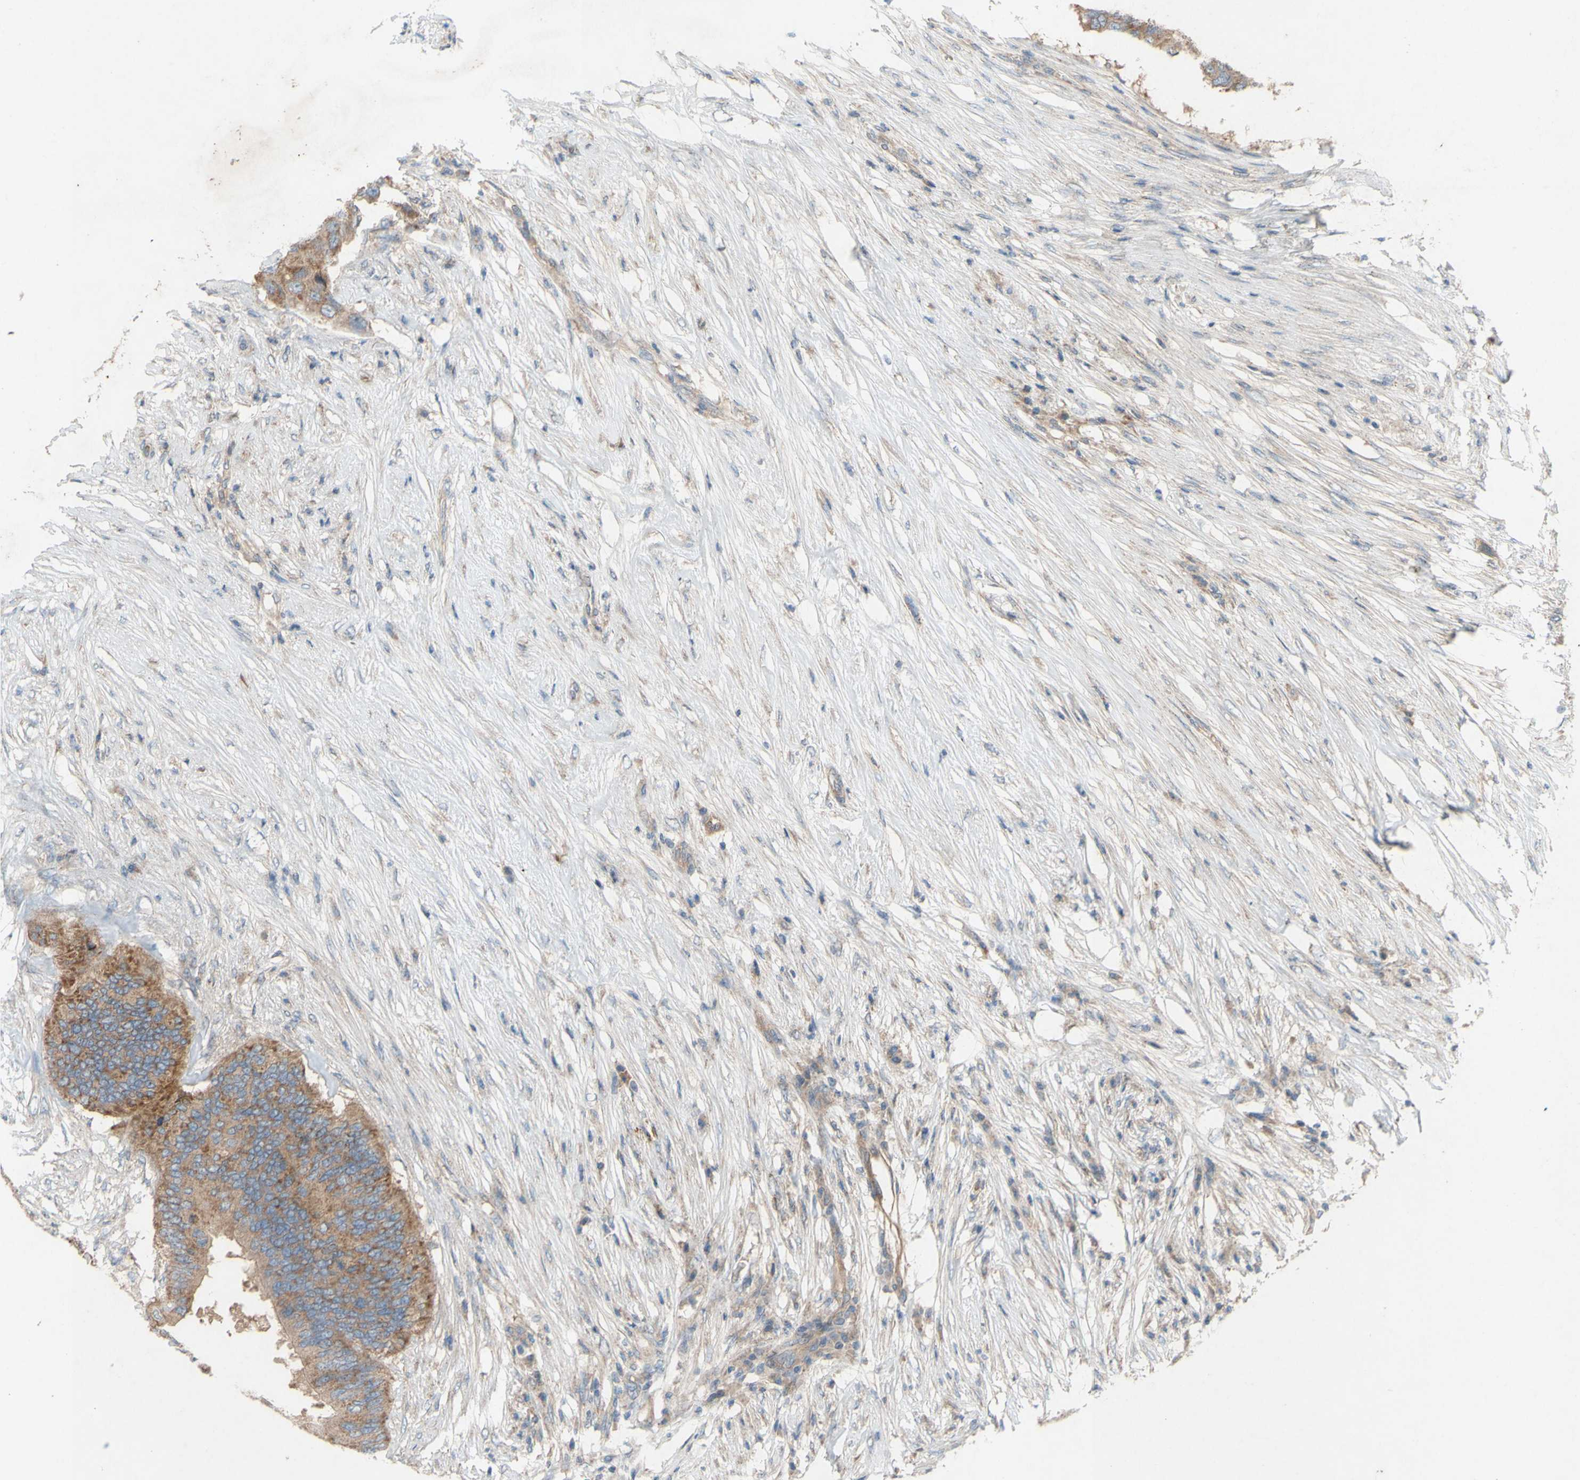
{"staining": {"intensity": "moderate", "quantity": ">75%", "location": "cytoplasmic/membranous"}, "tissue": "colorectal cancer", "cell_type": "Tumor cells", "image_type": "cancer", "snomed": [{"axis": "morphology", "description": "Adenocarcinoma, NOS"}, {"axis": "topography", "description": "Colon"}], "caption": "Colorectal cancer stained for a protein reveals moderate cytoplasmic/membranous positivity in tumor cells.", "gene": "TST", "patient": {"sex": "male", "age": 71}}